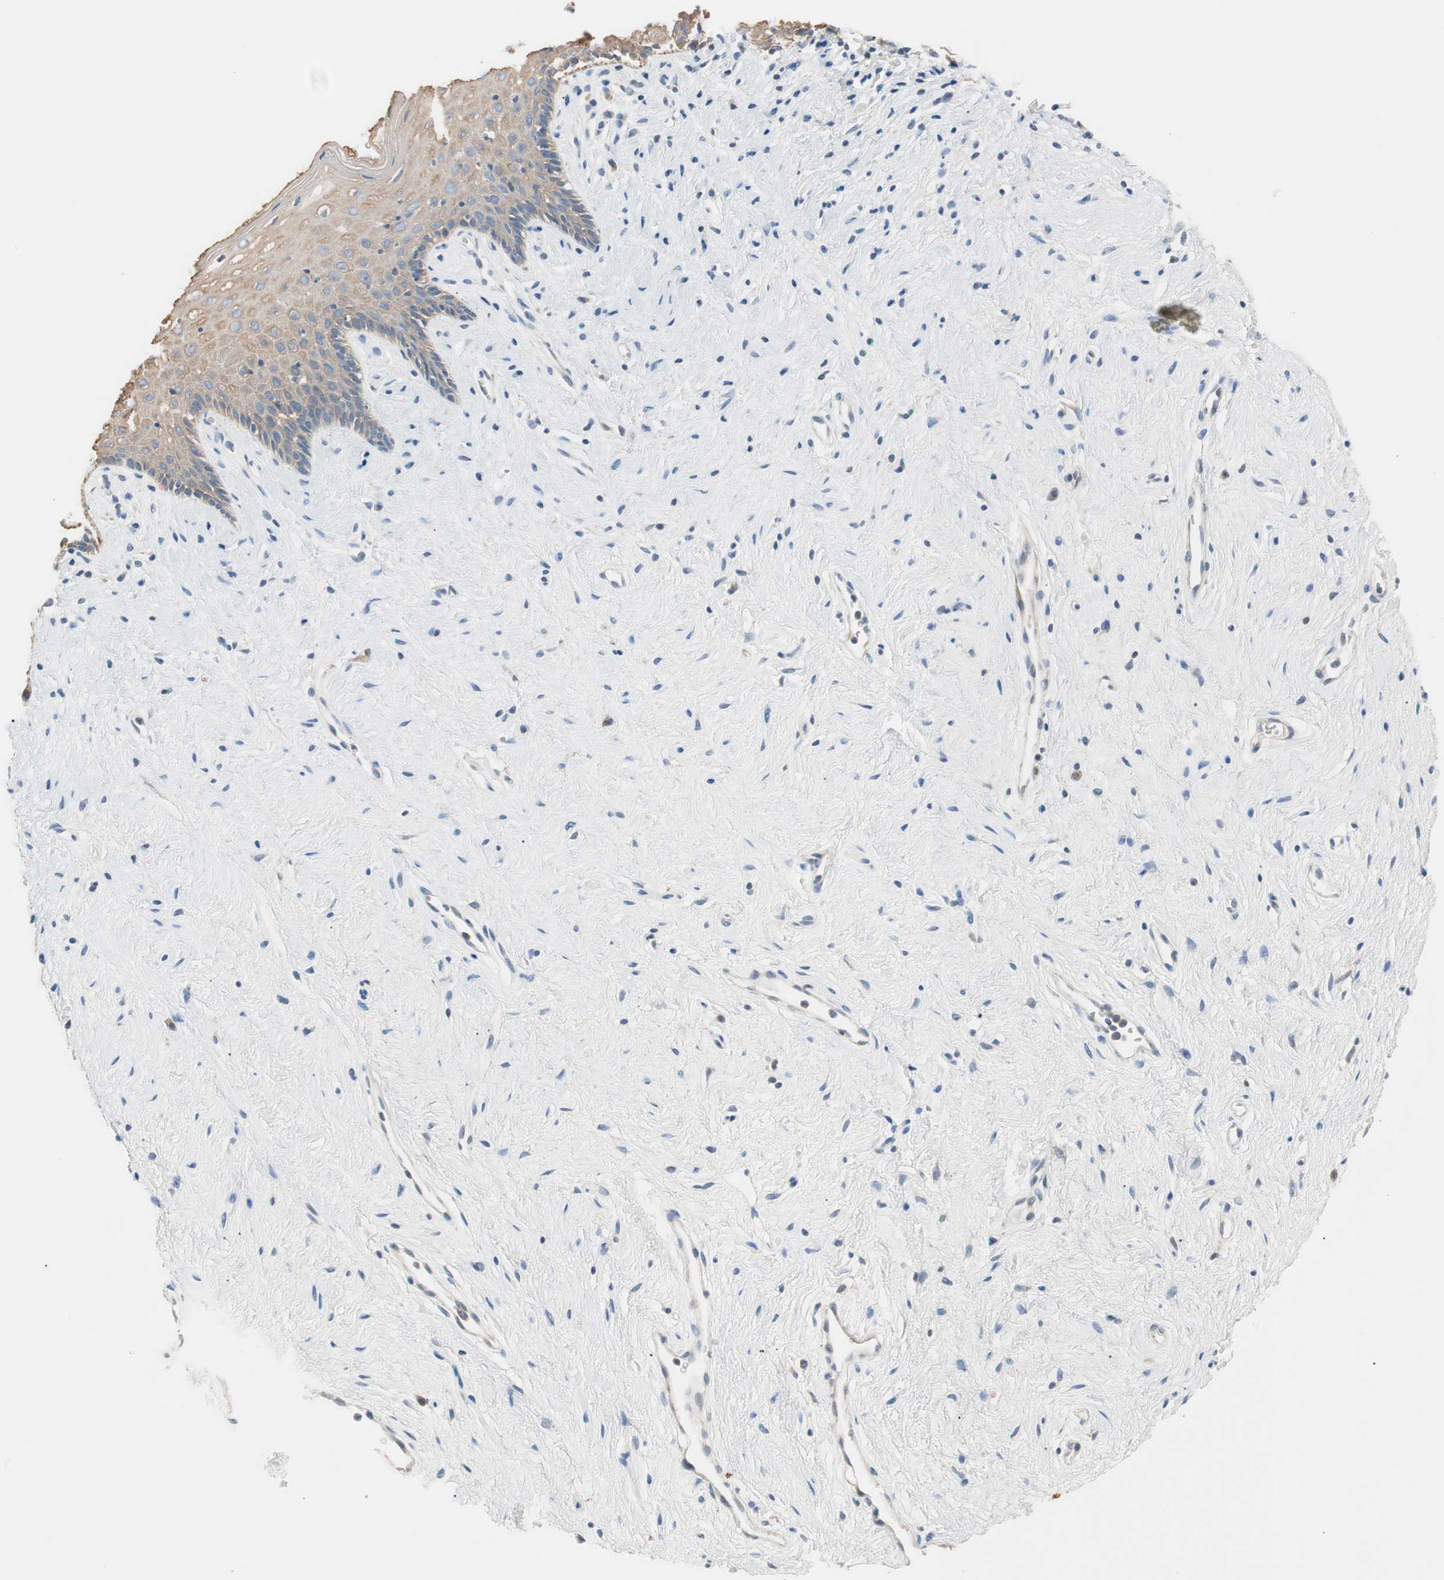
{"staining": {"intensity": "moderate", "quantity": "<25%", "location": "cytoplasmic/membranous"}, "tissue": "vagina", "cell_type": "Squamous epithelial cells", "image_type": "normal", "snomed": [{"axis": "morphology", "description": "Normal tissue, NOS"}, {"axis": "topography", "description": "Vagina"}], "caption": "This micrograph shows immunohistochemistry (IHC) staining of benign vagina, with low moderate cytoplasmic/membranous expression in approximately <25% of squamous epithelial cells.", "gene": "FADS2", "patient": {"sex": "female", "age": 44}}